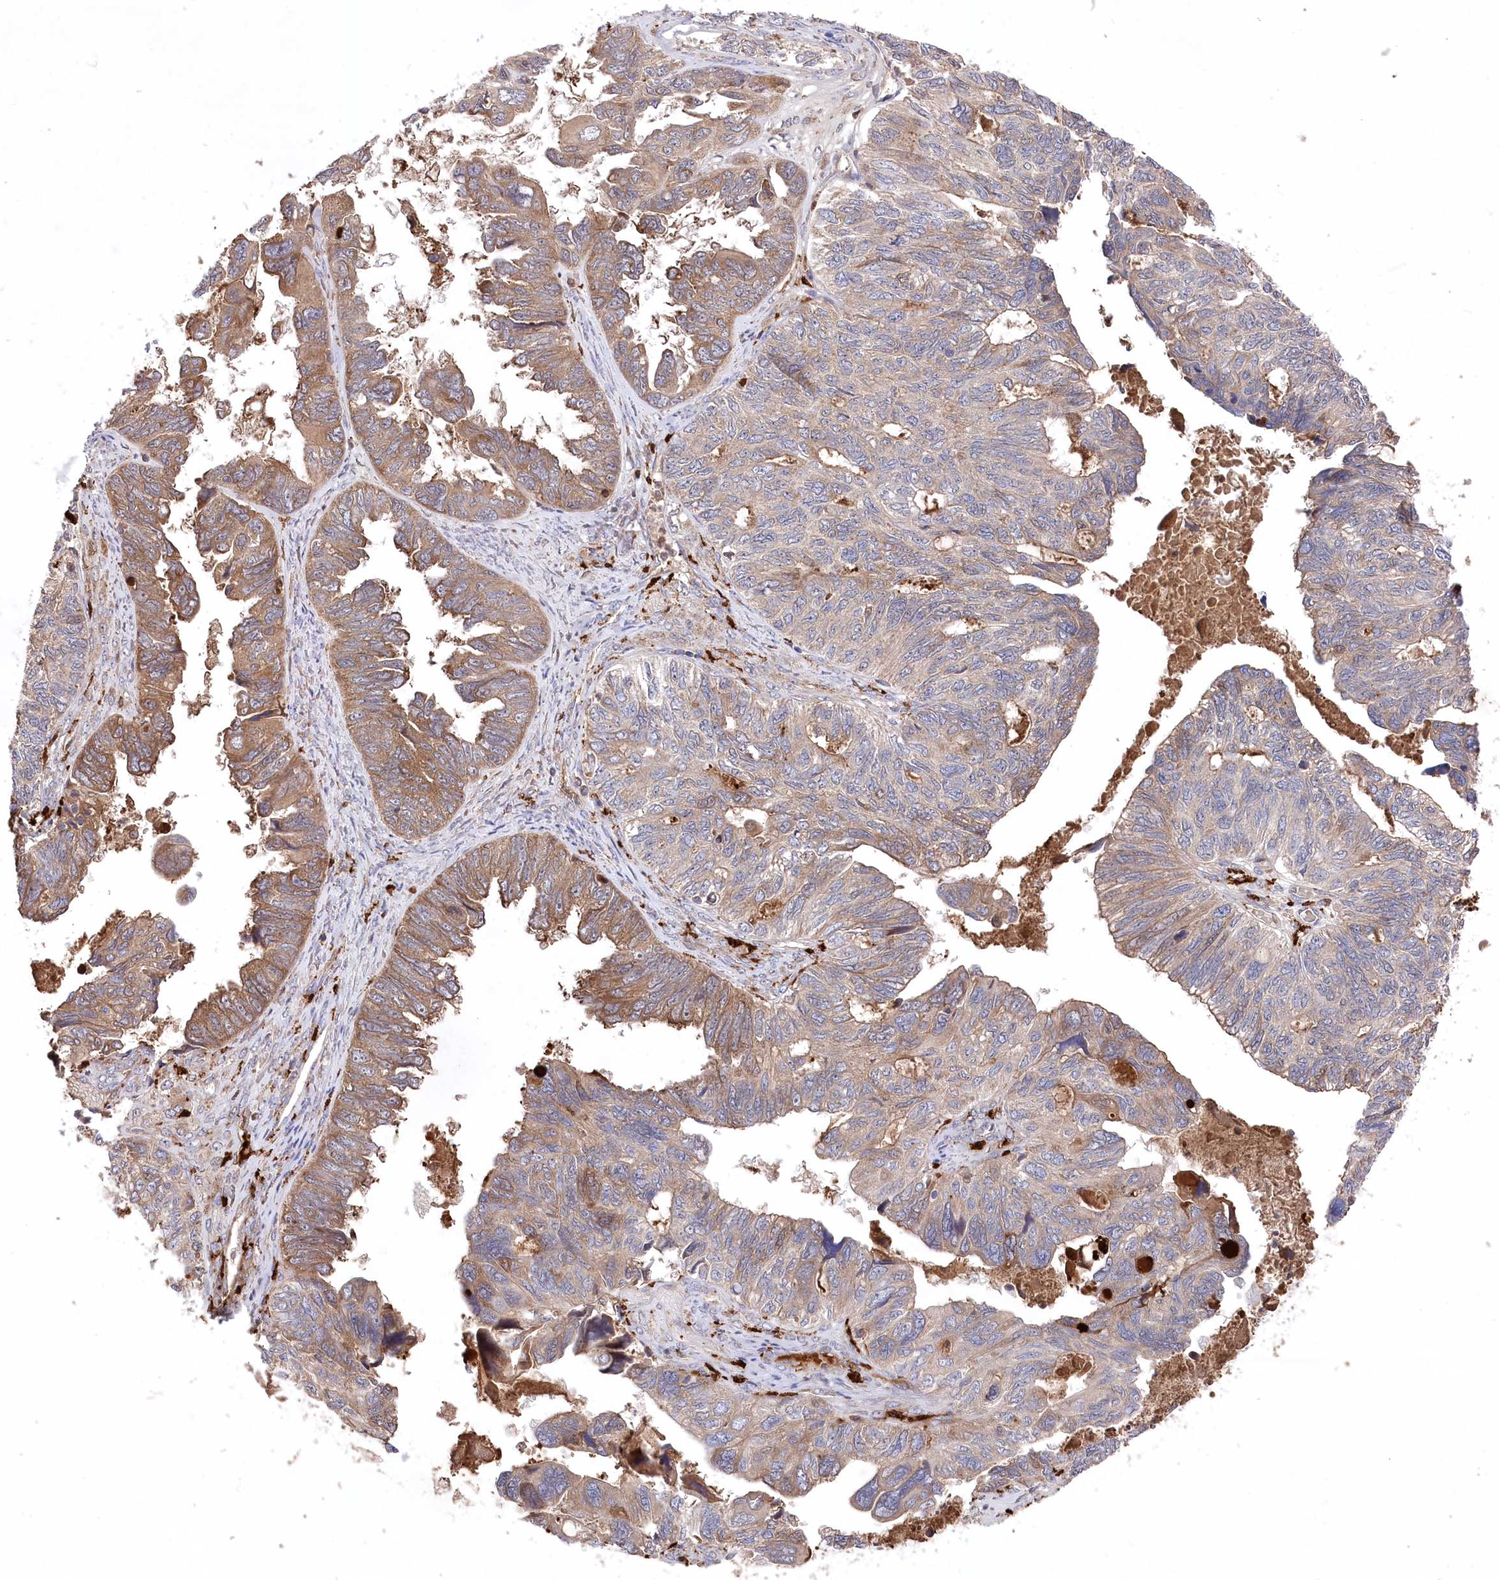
{"staining": {"intensity": "moderate", "quantity": "25%-75%", "location": "cytoplasmic/membranous"}, "tissue": "ovarian cancer", "cell_type": "Tumor cells", "image_type": "cancer", "snomed": [{"axis": "morphology", "description": "Cystadenocarcinoma, serous, NOS"}, {"axis": "topography", "description": "Ovary"}], "caption": "Protein analysis of ovarian cancer (serous cystadenocarcinoma) tissue exhibits moderate cytoplasmic/membranous expression in about 25%-75% of tumor cells. (brown staining indicates protein expression, while blue staining denotes nuclei).", "gene": "PPP1R21", "patient": {"sex": "female", "age": 79}}